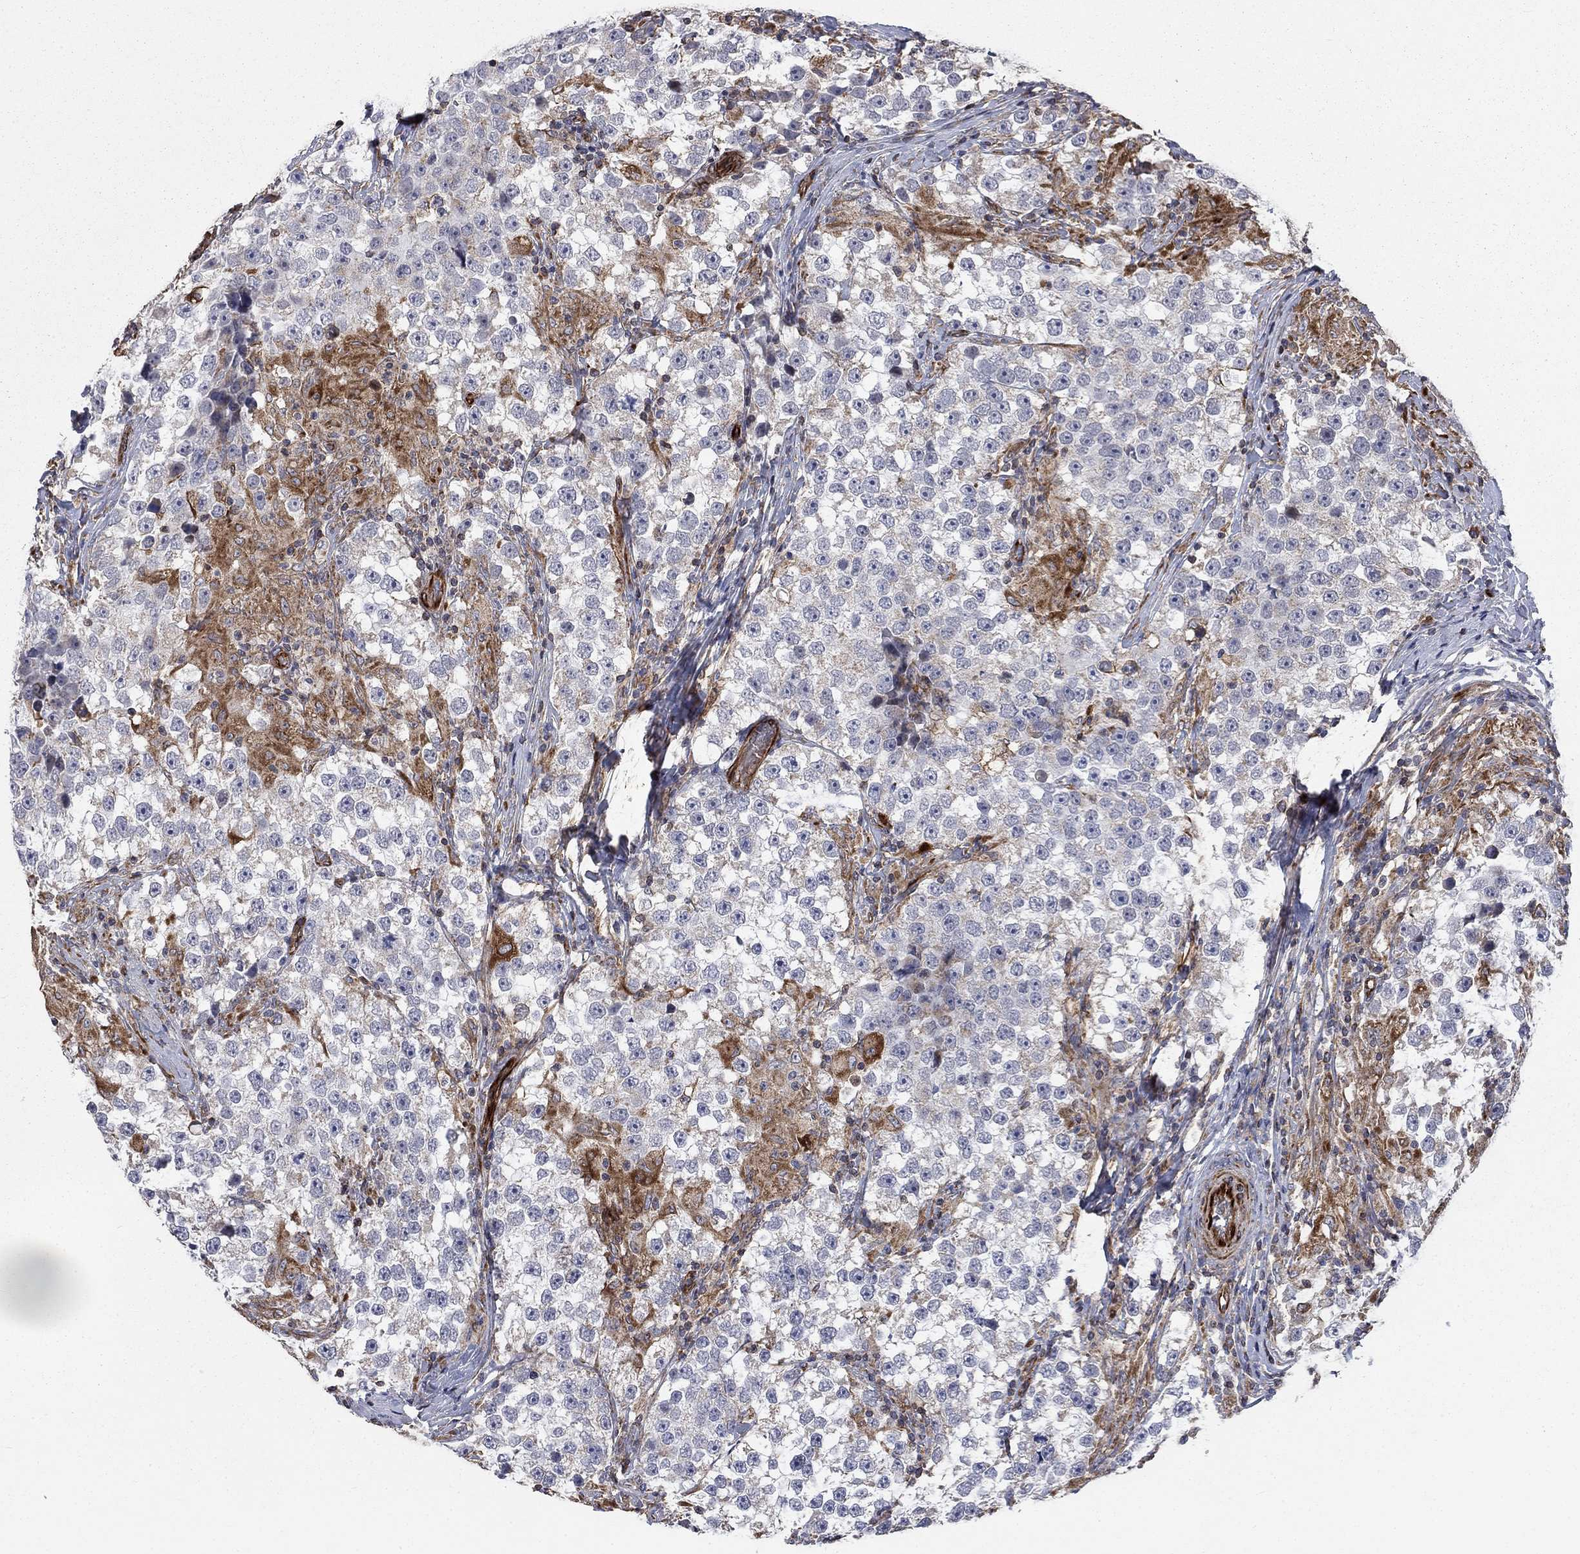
{"staining": {"intensity": "negative", "quantity": "none", "location": "none"}, "tissue": "testis cancer", "cell_type": "Tumor cells", "image_type": "cancer", "snomed": [{"axis": "morphology", "description": "Seminoma, NOS"}, {"axis": "topography", "description": "Testis"}], "caption": "This is a histopathology image of immunohistochemistry (IHC) staining of seminoma (testis), which shows no expression in tumor cells. (Immunohistochemistry (ihc), brightfield microscopy, high magnification).", "gene": "NDUFC1", "patient": {"sex": "male", "age": 46}}